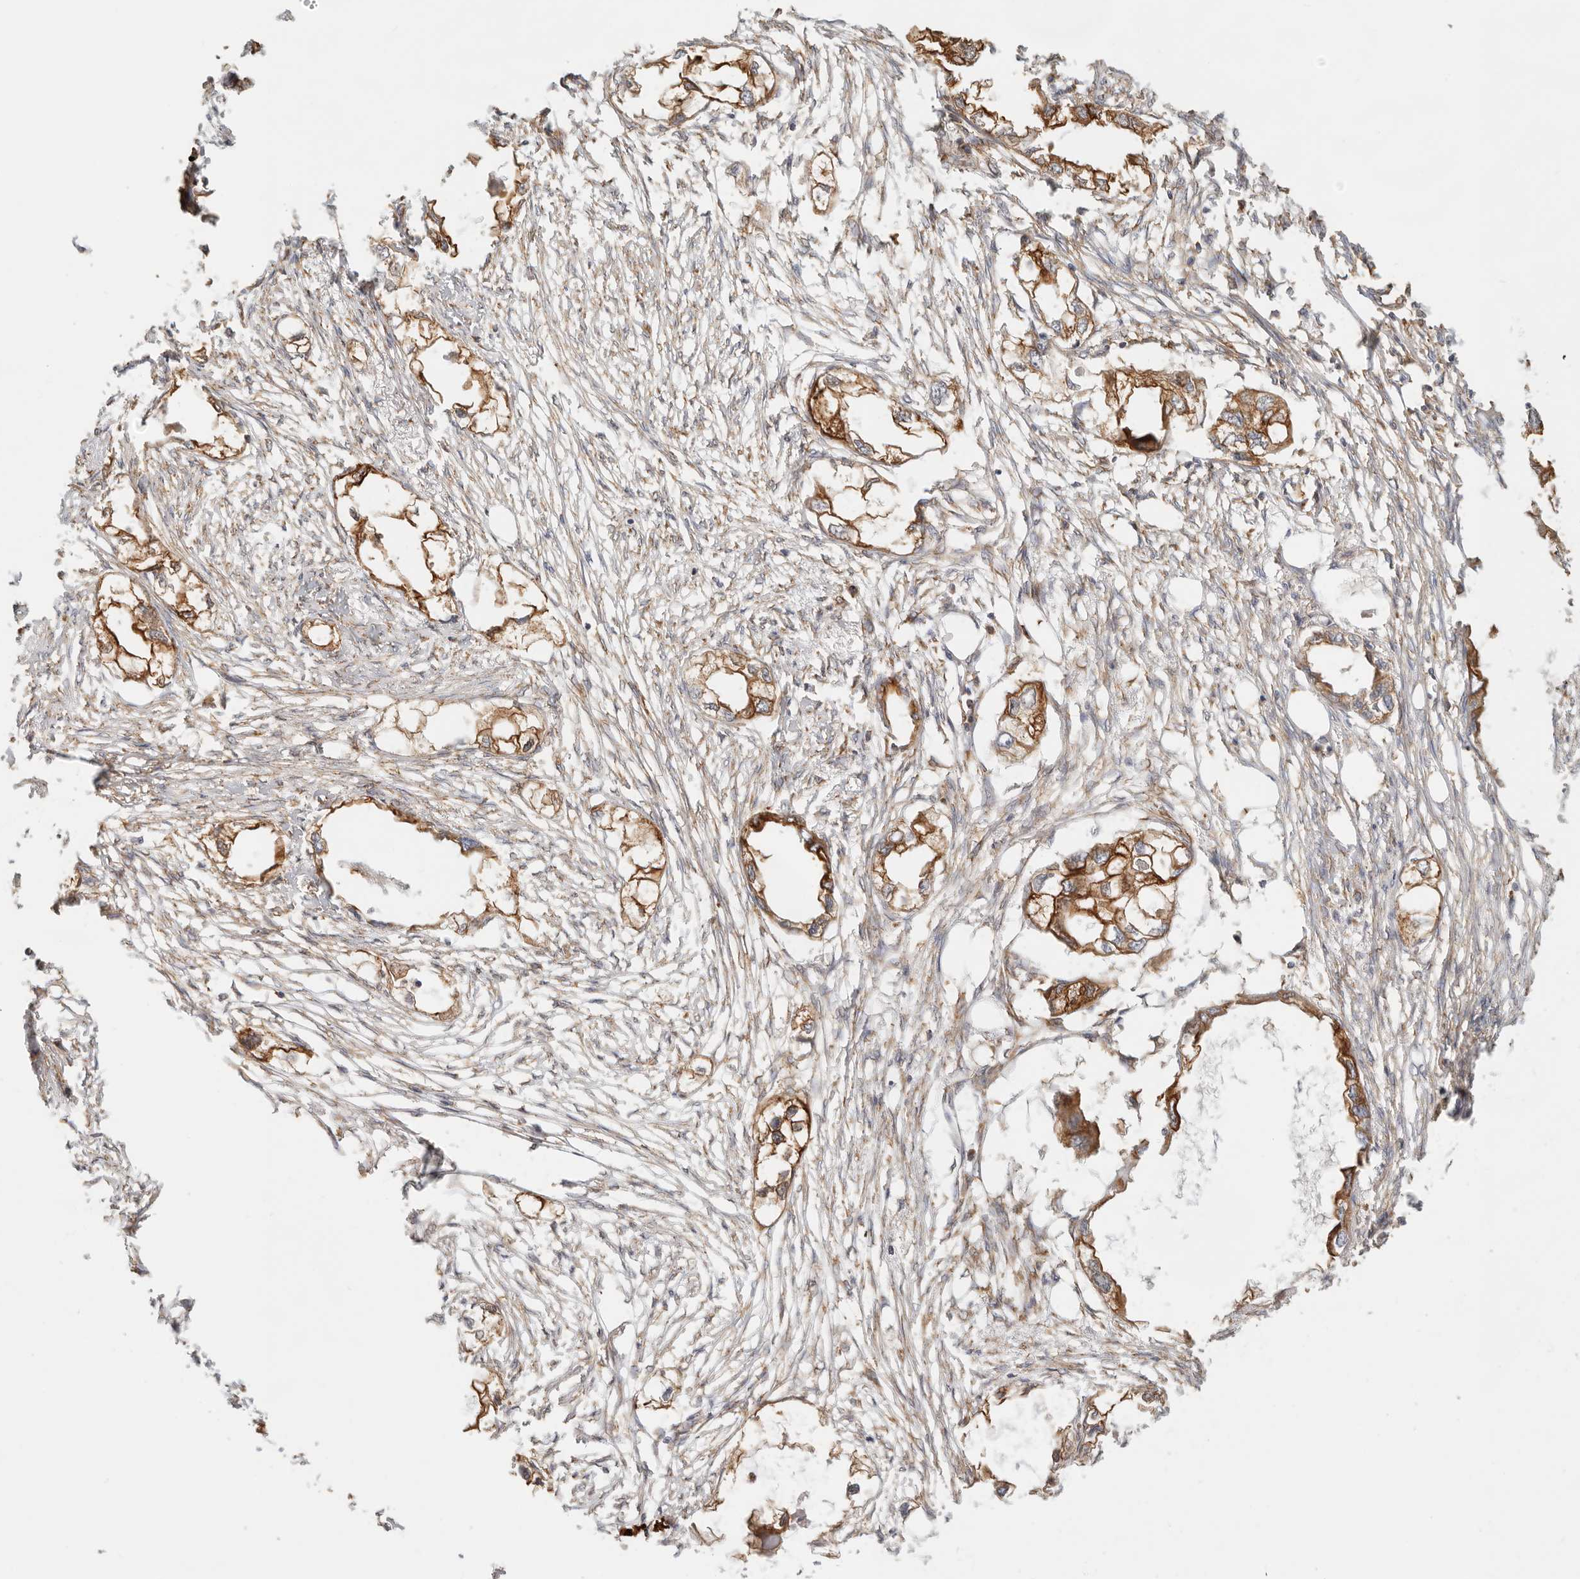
{"staining": {"intensity": "strong", "quantity": ">75%", "location": "cytoplasmic/membranous"}, "tissue": "endometrial cancer", "cell_type": "Tumor cells", "image_type": "cancer", "snomed": [{"axis": "morphology", "description": "Adenocarcinoma, NOS"}, {"axis": "morphology", "description": "Adenocarcinoma, metastatic, NOS"}, {"axis": "topography", "description": "Adipose tissue"}, {"axis": "topography", "description": "Endometrium"}], "caption": "This image shows immunohistochemistry staining of human endometrial metastatic adenocarcinoma, with high strong cytoplasmic/membranous expression in about >75% of tumor cells.", "gene": "HEXD", "patient": {"sex": "female", "age": 67}}